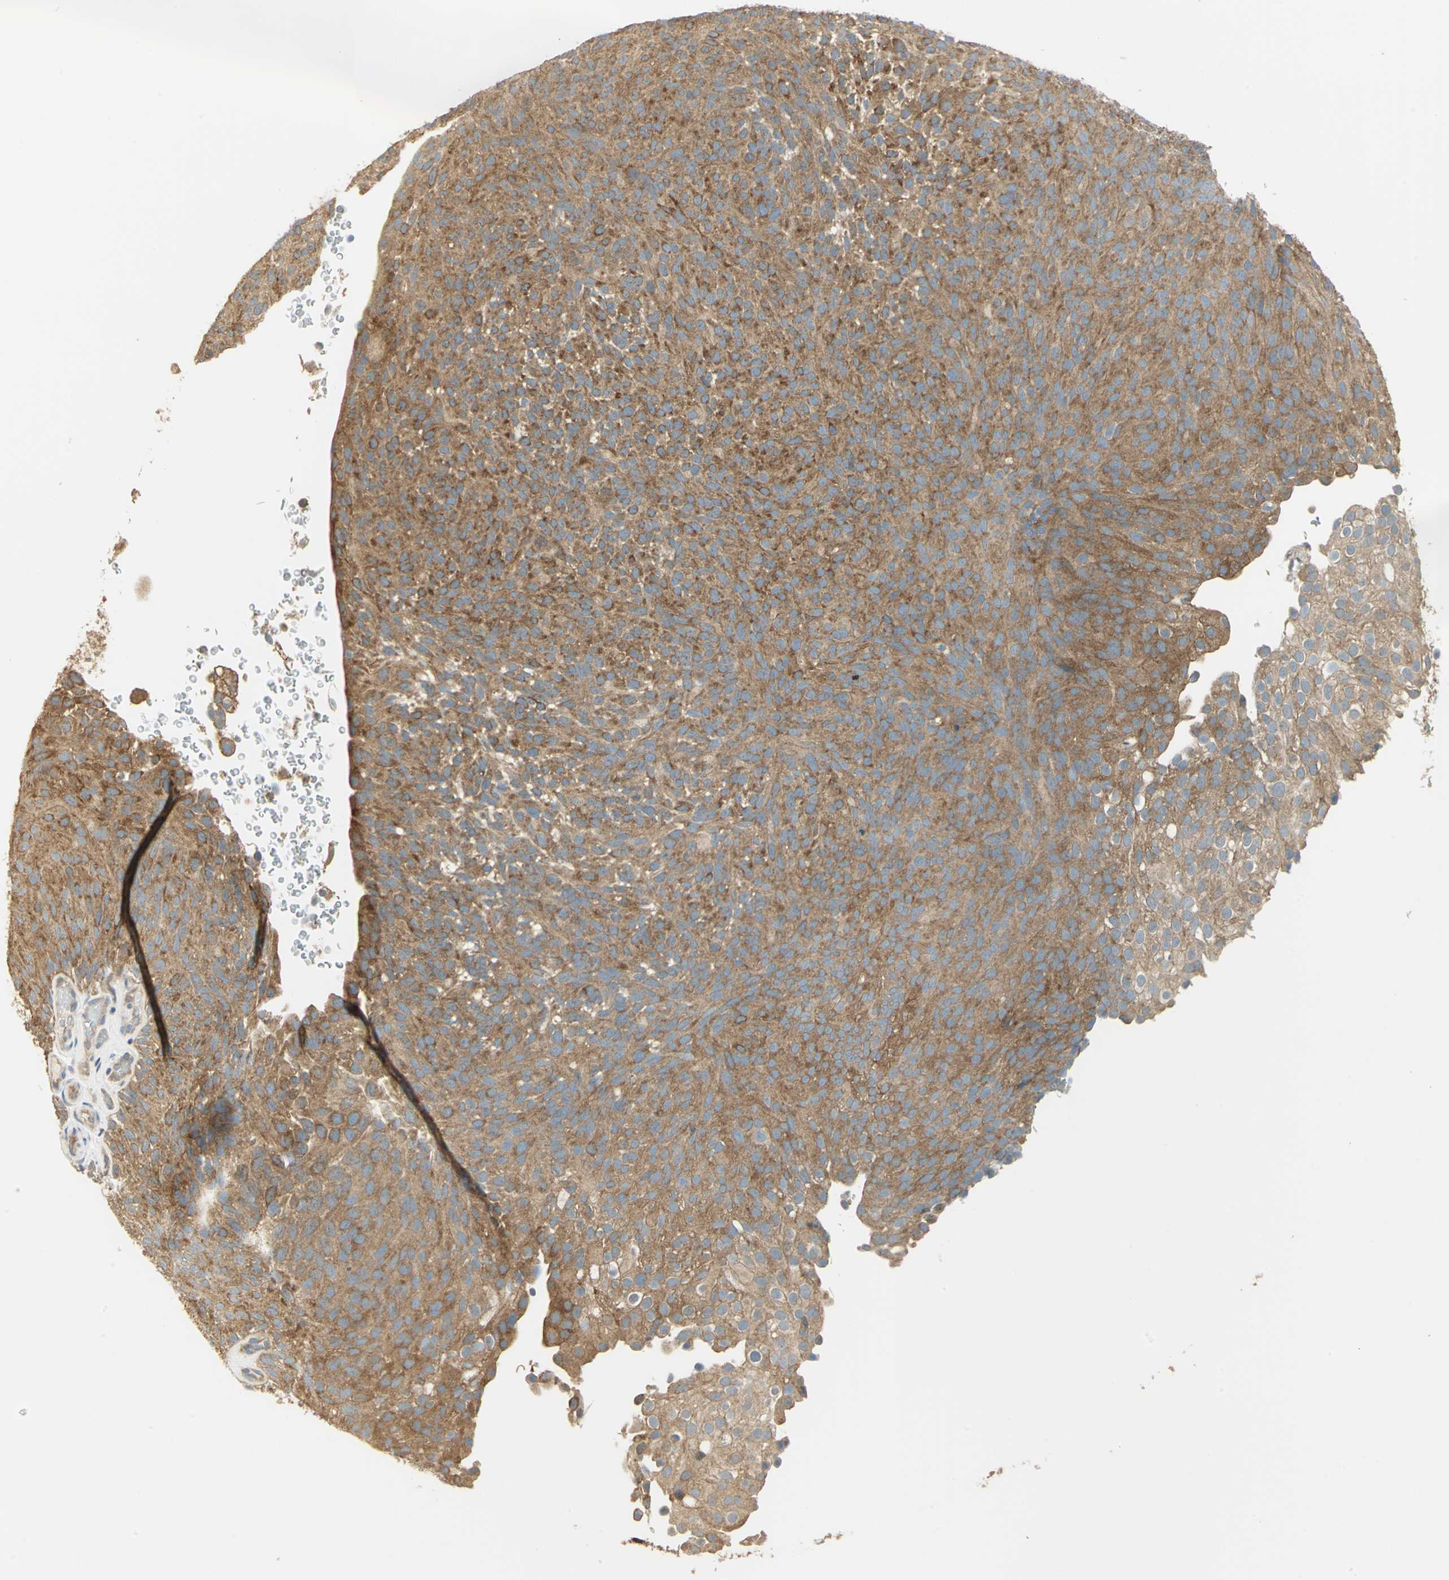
{"staining": {"intensity": "strong", "quantity": ">75%", "location": "cytoplasmic/membranous"}, "tissue": "urothelial cancer", "cell_type": "Tumor cells", "image_type": "cancer", "snomed": [{"axis": "morphology", "description": "Urothelial carcinoma, Low grade"}, {"axis": "topography", "description": "Urinary bladder"}], "caption": "Protein staining of urothelial cancer tissue displays strong cytoplasmic/membranous expression in about >75% of tumor cells.", "gene": "SHC2", "patient": {"sex": "male", "age": 78}}